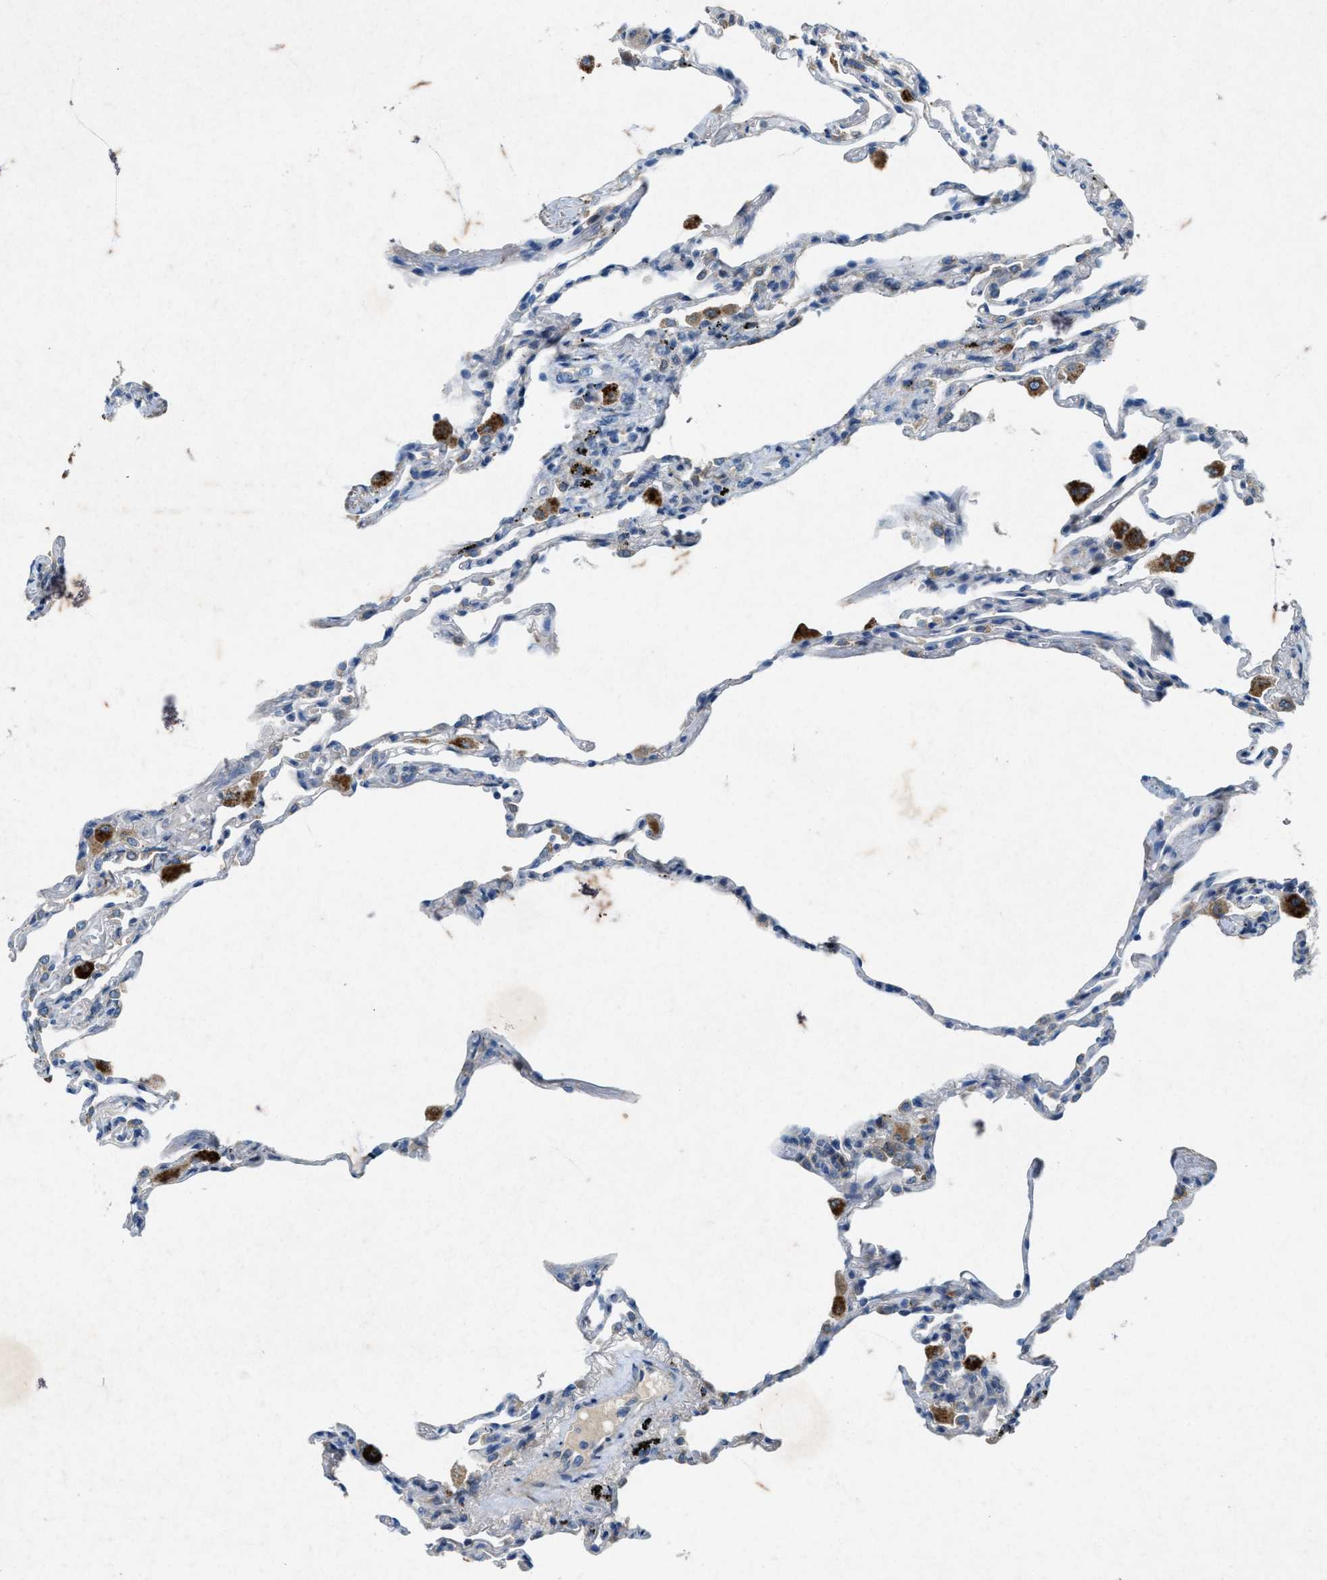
{"staining": {"intensity": "weak", "quantity": "<25%", "location": "cytoplasmic/membranous"}, "tissue": "lung", "cell_type": "Alveolar cells", "image_type": "normal", "snomed": [{"axis": "morphology", "description": "Normal tissue, NOS"}, {"axis": "topography", "description": "Lung"}], "caption": "A high-resolution micrograph shows IHC staining of benign lung, which demonstrates no significant expression in alveolar cells.", "gene": "URGCP", "patient": {"sex": "male", "age": 59}}